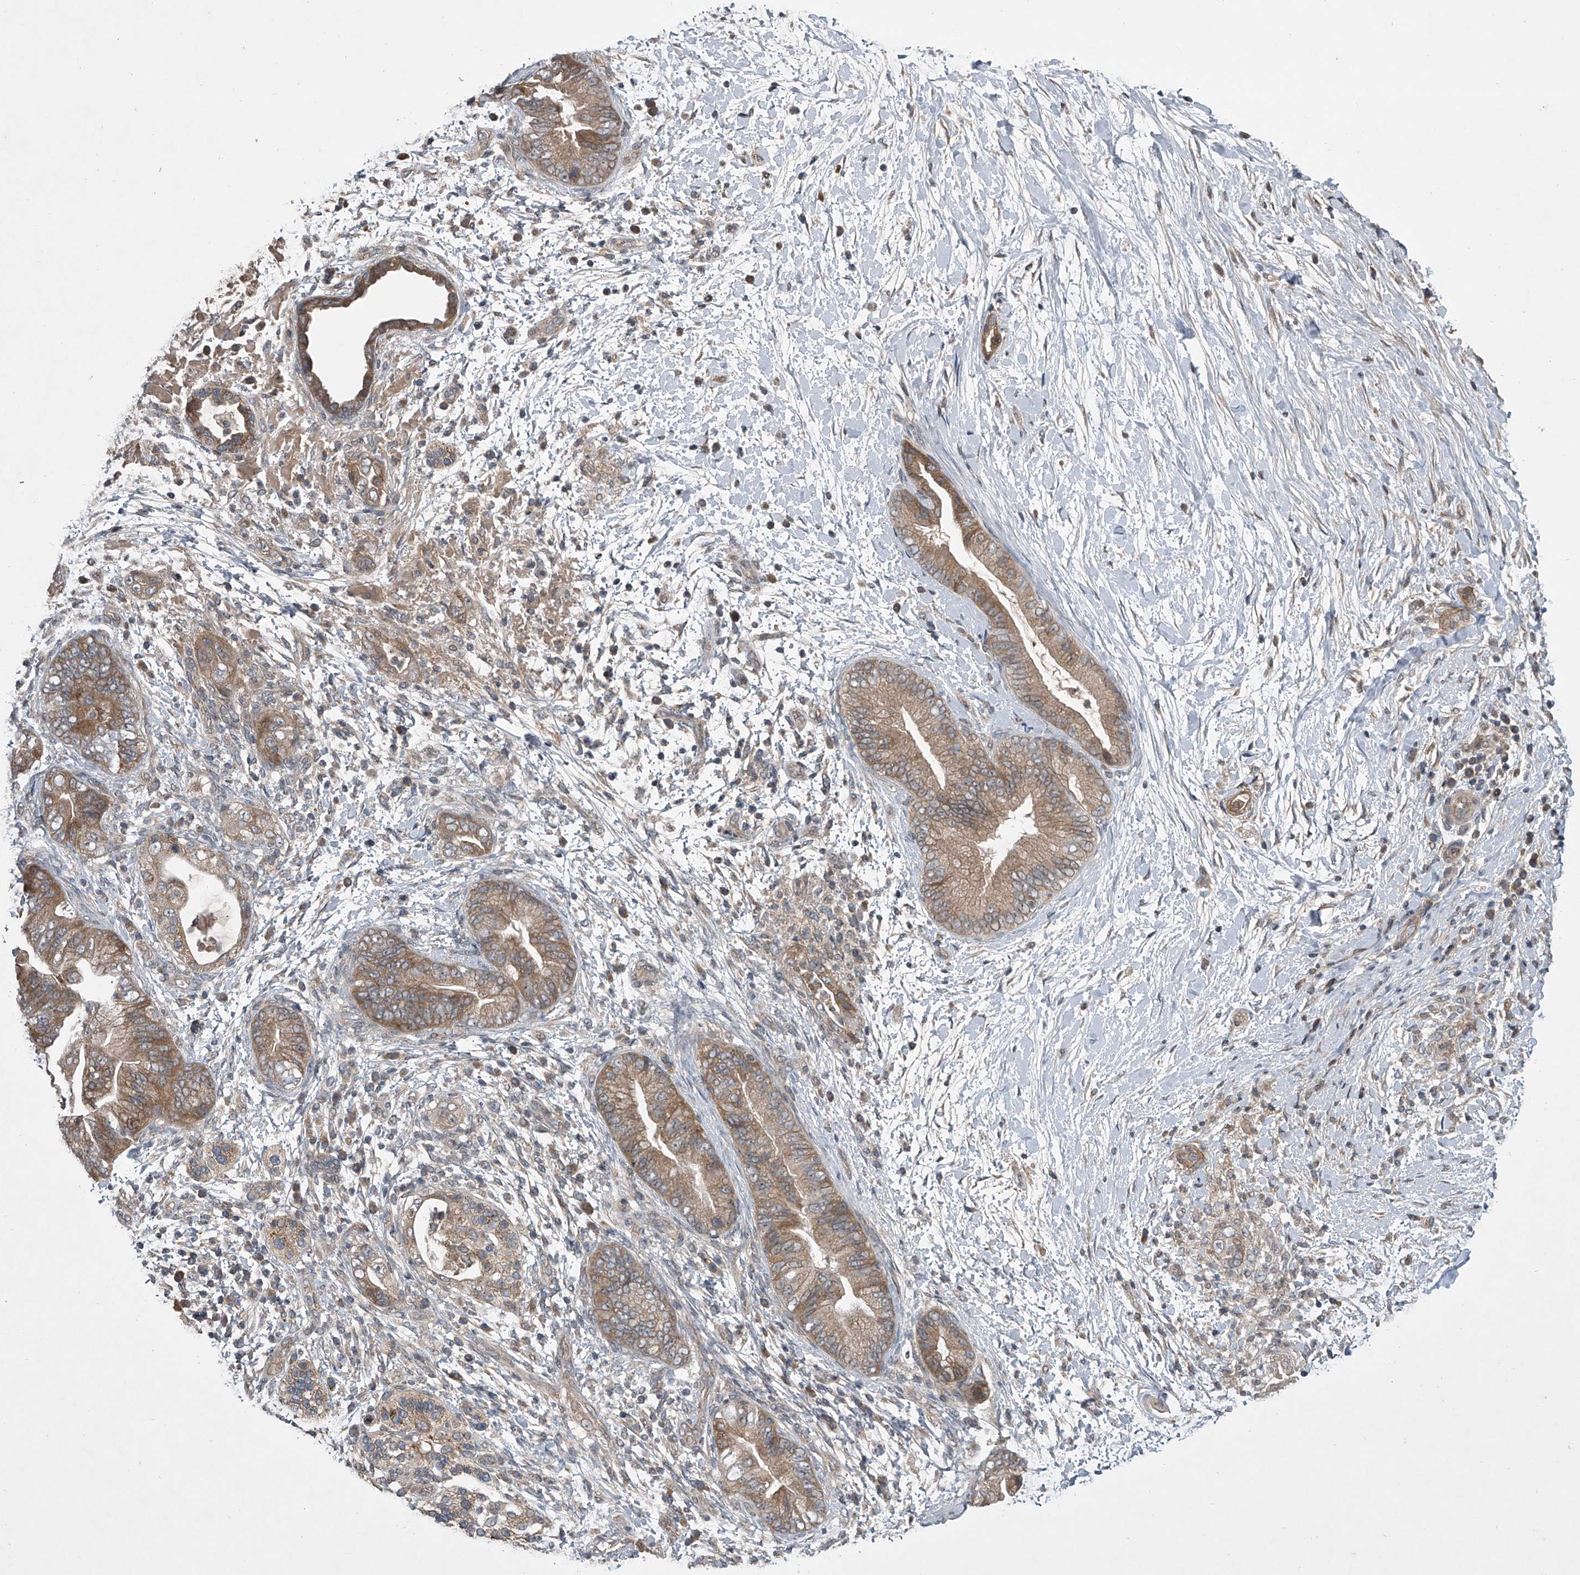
{"staining": {"intensity": "moderate", "quantity": ">75%", "location": "cytoplasmic/membranous"}, "tissue": "pancreatic cancer", "cell_type": "Tumor cells", "image_type": "cancer", "snomed": [{"axis": "morphology", "description": "Adenocarcinoma, NOS"}, {"axis": "topography", "description": "Pancreas"}], "caption": "Pancreatic cancer stained with a brown dye exhibits moderate cytoplasmic/membranous positive expression in approximately >75% of tumor cells.", "gene": "NFS1", "patient": {"sex": "male", "age": 75}}